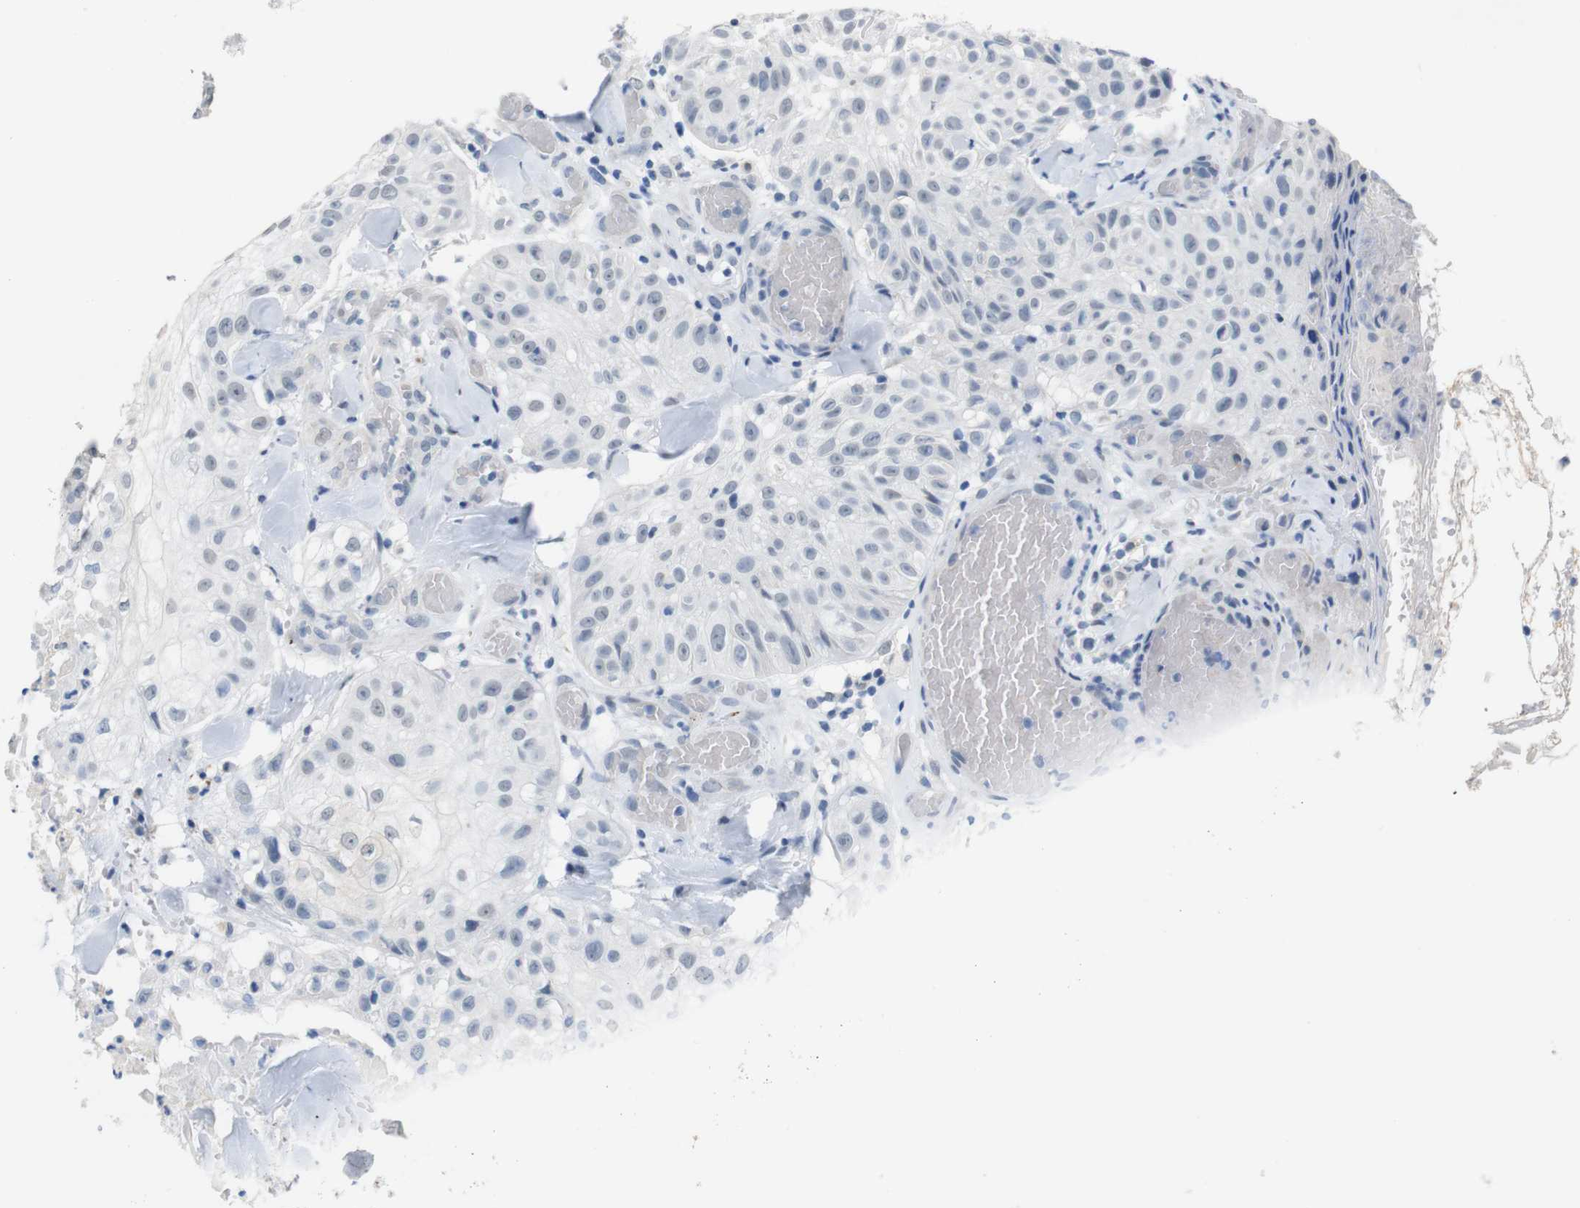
{"staining": {"intensity": "negative", "quantity": "none", "location": "none"}, "tissue": "skin cancer", "cell_type": "Tumor cells", "image_type": "cancer", "snomed": [{"axis": "morphology", "description": "Squamous cell carcinoma, NOS"}, {"axis": "topography", "description": "Skin"}], "caption": "There is no significant expression in tumor cells of skin squamous cell carcinoma. The staining is performed using DAB (3,3'-diaminobenzidine) brown chromogen with nuclei counter-stained in using hematoxylin.", "gene": "CHRM5", "patient": {"sex": "male", "age": 86}}